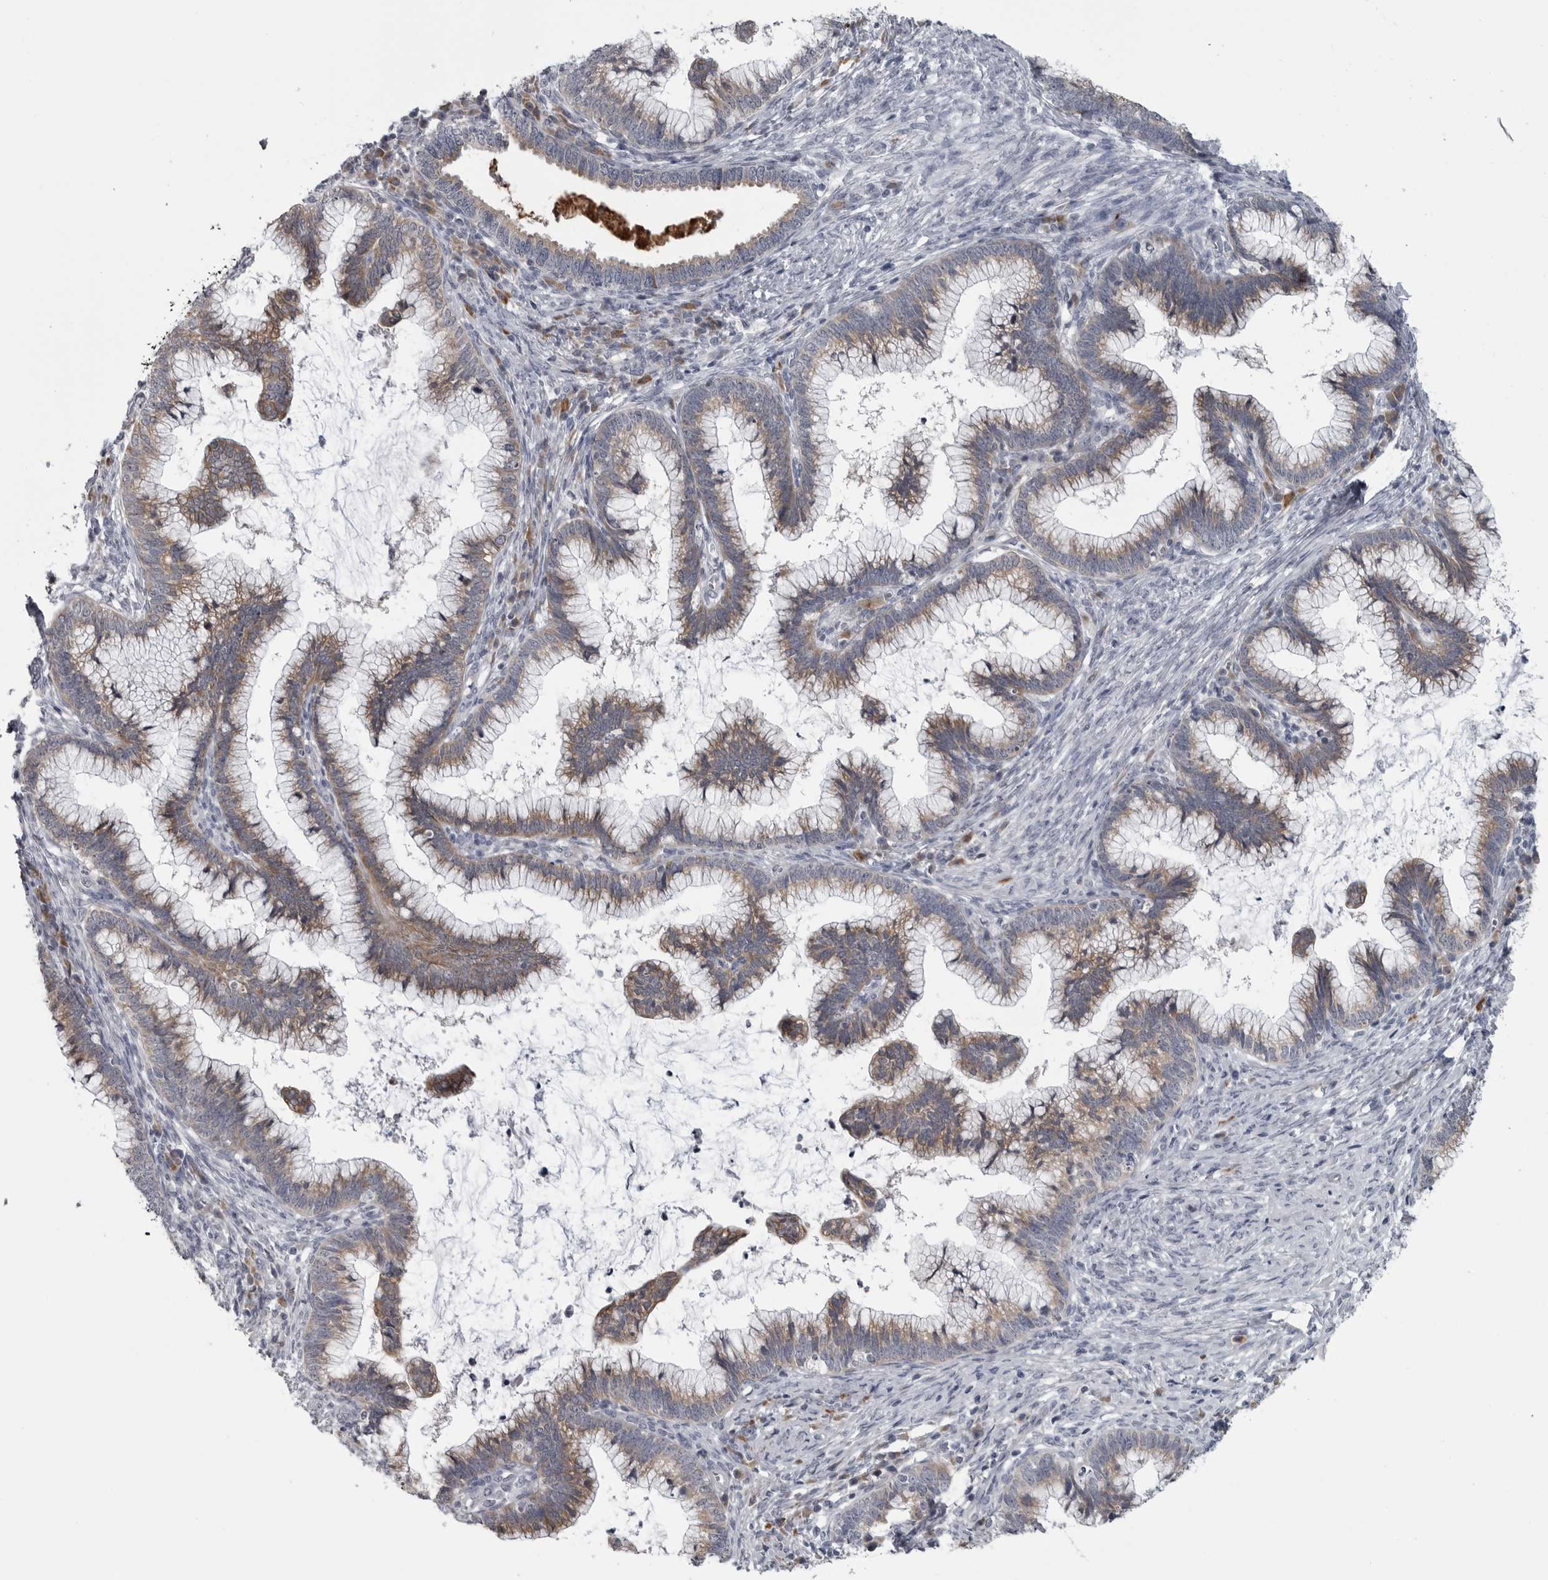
{"staining": {"intensity": "moderate", "quantity": ">75%", "location": "cytoplasmic/membranous"}, "tissue": "cervical cancer", "cell_type": "Tumor cells", "image_type": "cancer", "snomed": [{"axis": "morphology", "description": "Adenocarcinoma, NOS"}, {"axis": "topography", "description": "Cervix"}], "caption": "IHC histopathology image of cervical cancer (adenocarcinoma) stained for a protein (brown), which exhibits medium levels of moderate cytoplasmic/membranous expression in about >75% of tumor cells.", "gene": "MYOC", "patient": {"sex": "female", "age": 36}}